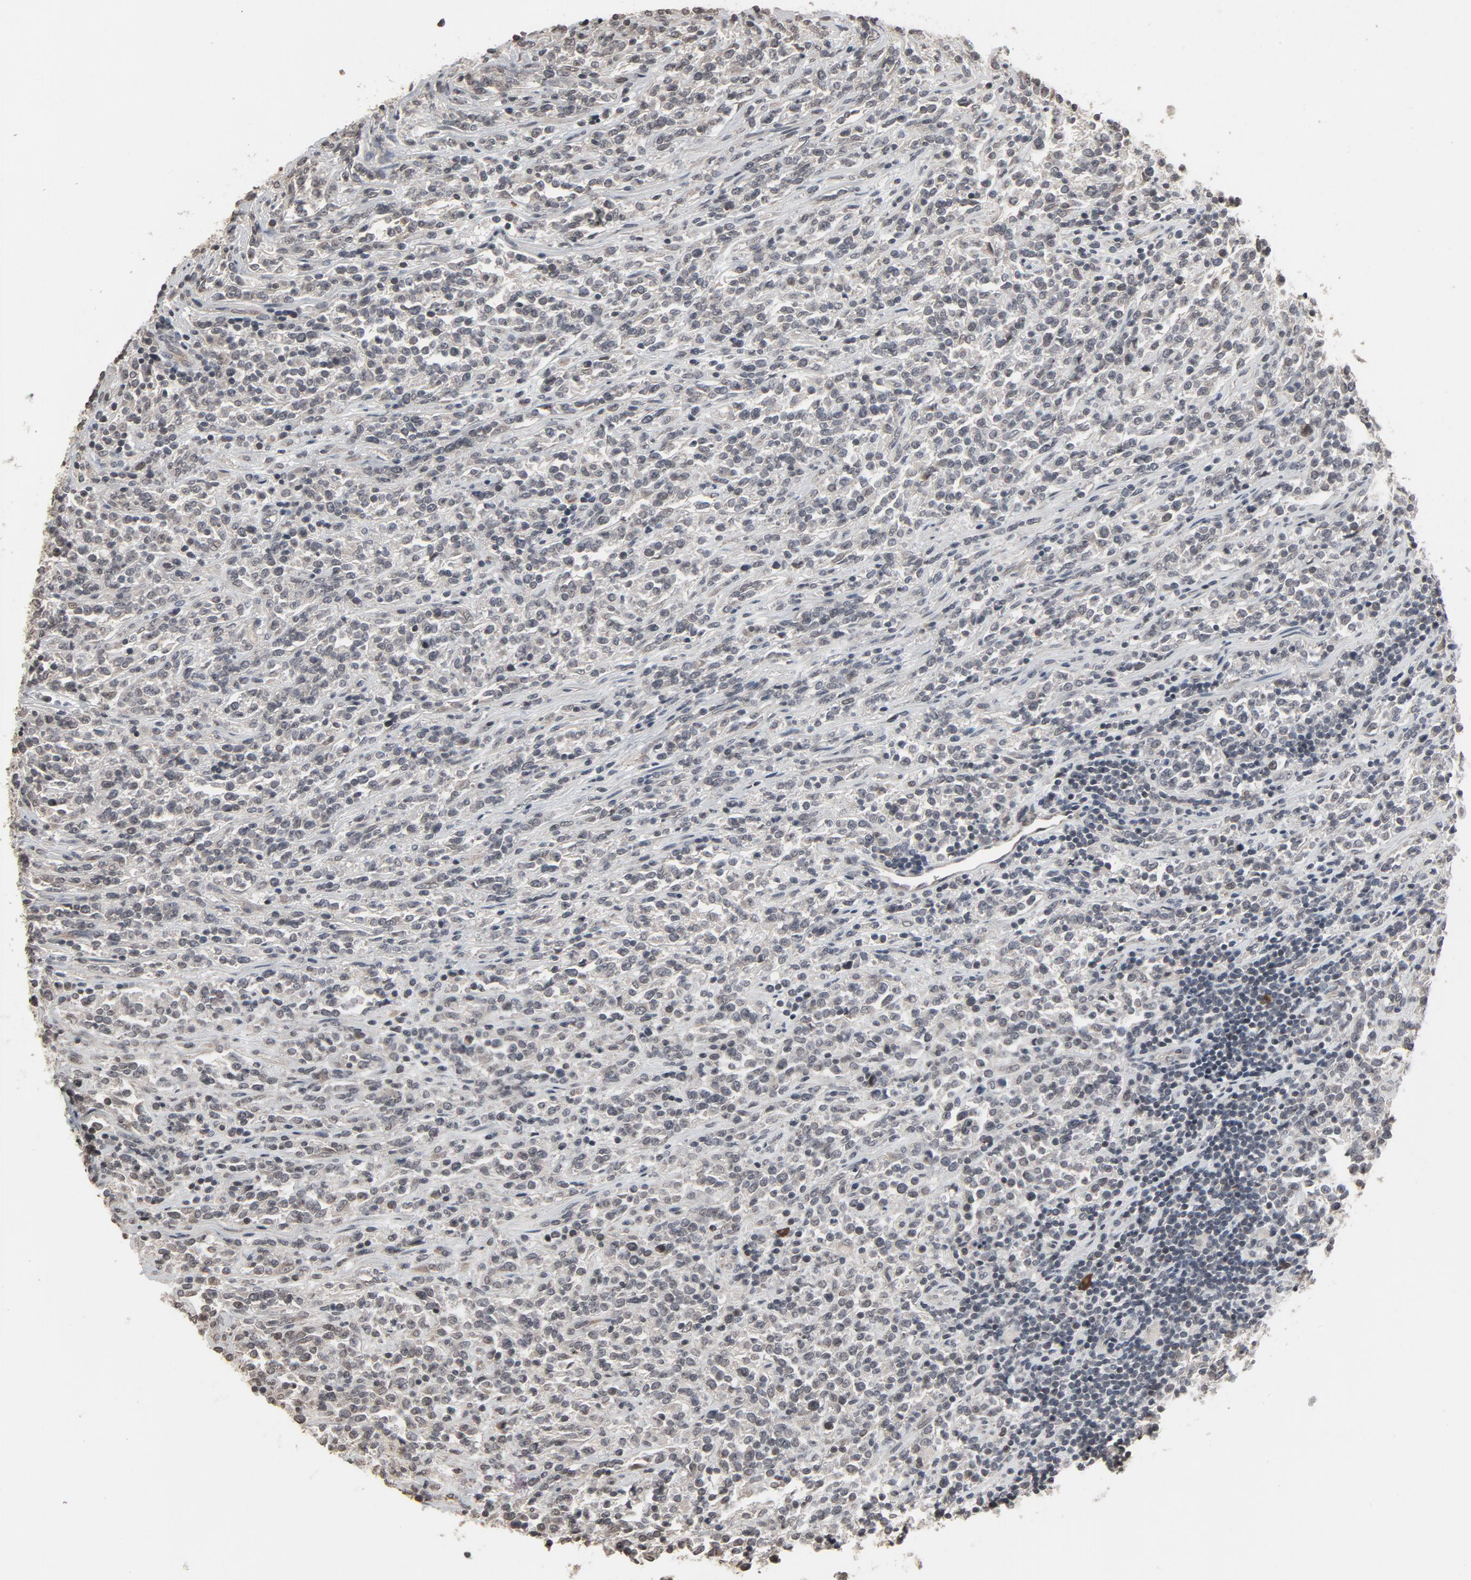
{"staining": {"intensity": "weak", "quantity": "<25%", "location": "nuclear"}, "tissue": "lymphoma", "cell_type": "Tumor cells", "image_type": "cancer", "snomed": [{"axis": "morphology", "description": "Malignant lymphoma, non-Hodgkin's type, High grade"}, {"axis": "topography", "description": "Soft tissue"}], "caption": "High magnification brightfield microscopy of lymphoma stained with DAB (3,3'-diaminobenzidine) (brown) and counterstained with hematoxylin (blue): tumor cells show no significant positivity.", "gene": "POM121", "patient": {"sex": "male", "age": 18}}